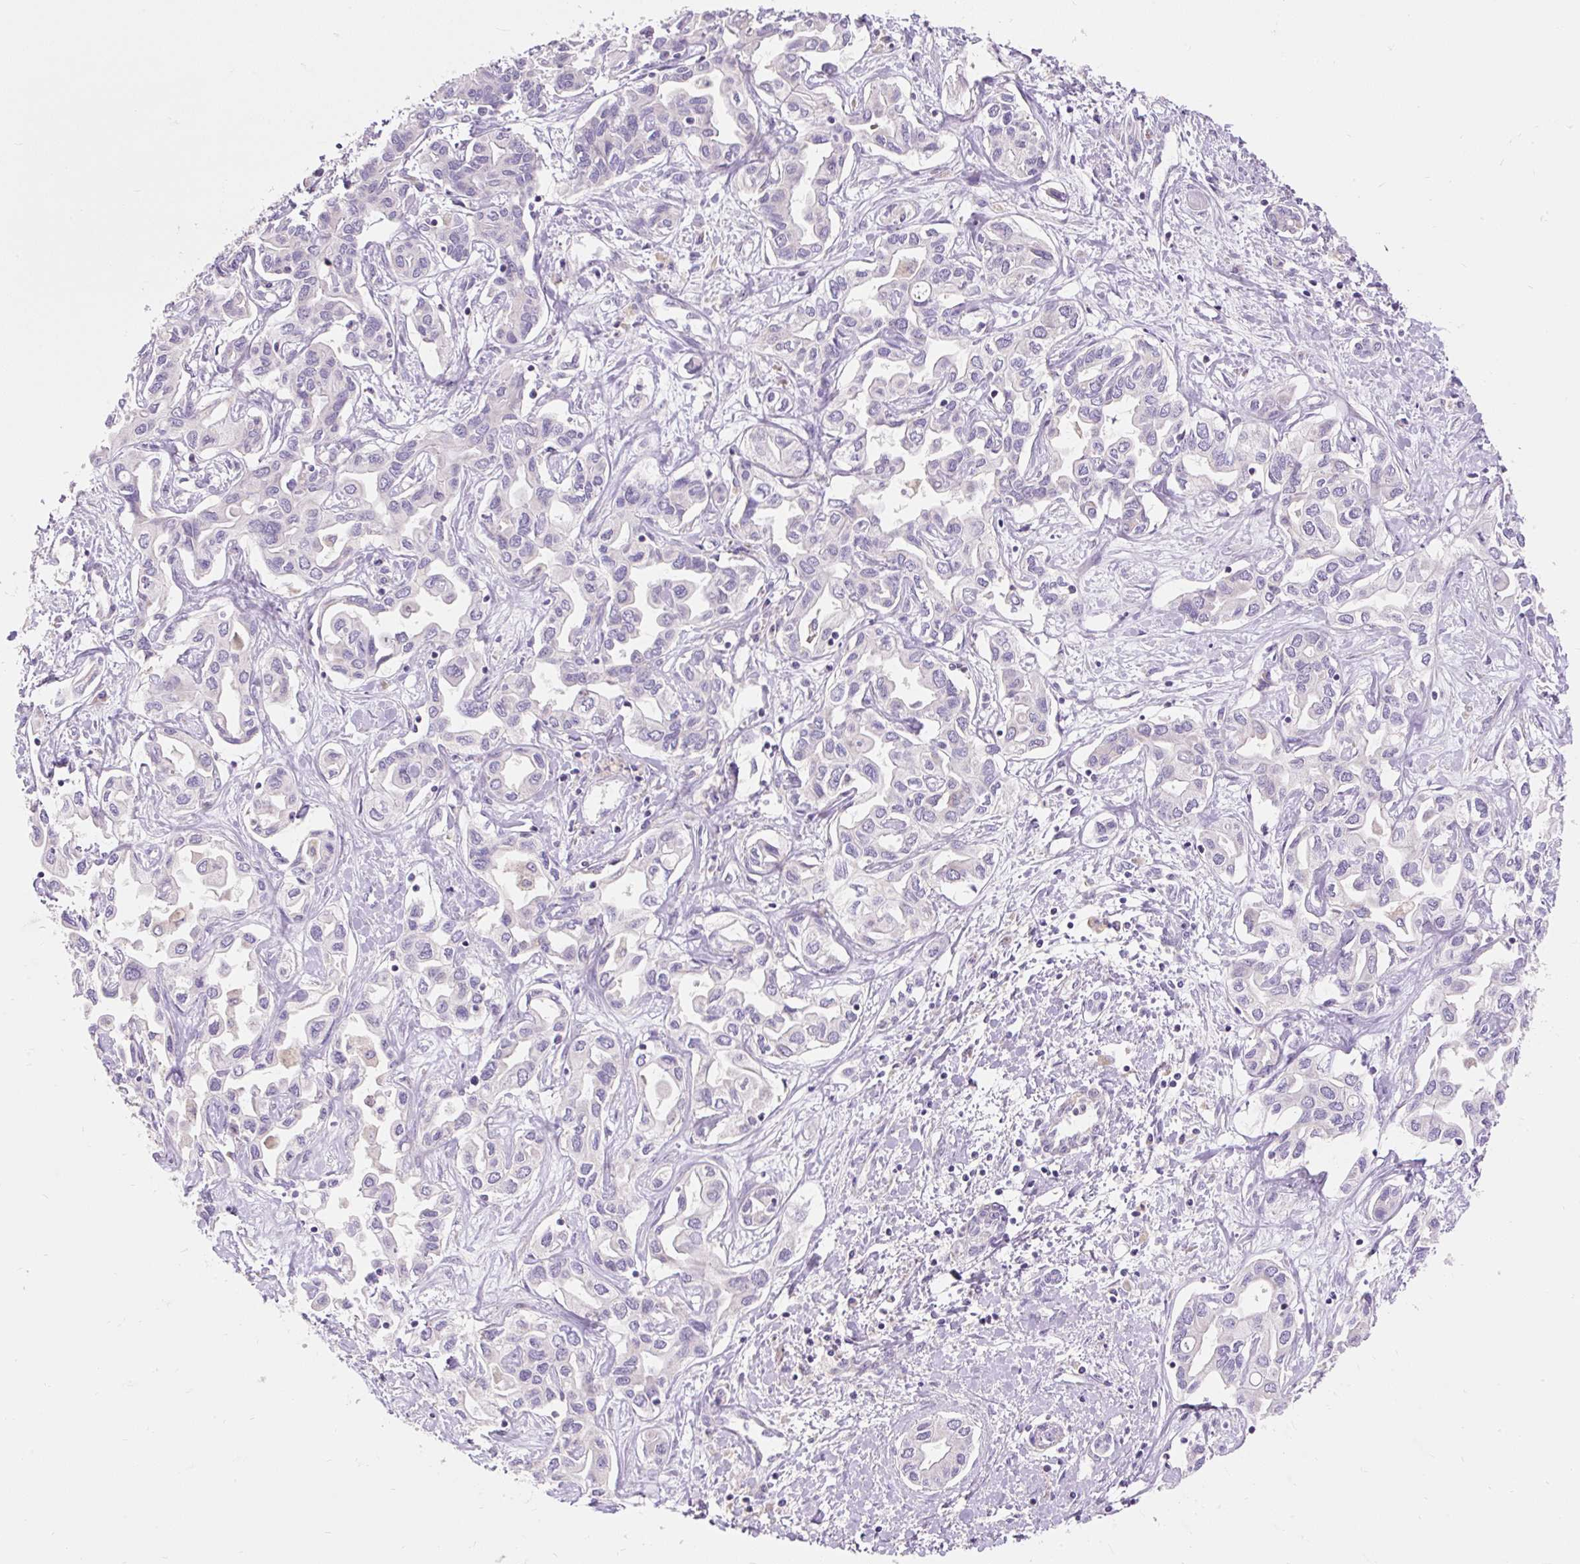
{"staining": {"intensity": "negative", "quantity": "none", "location": "none"}, "tissue": "liver cancer", "cell_type": "Tumor cells", "image_type": "cancer", "snomed": [{"axis": "morphology", "description": "Cholangiocarcinoma"}, {"axis": "topography", "description": "Liver"}], "caption": "DAB (3,3'-diaminobenzidine) immunohistochemical staining of liver cancer exhibits no significant positivity in tumor cells.", "gene": "PMAIP1", "patient": {"sex": "female", "age": 64}}